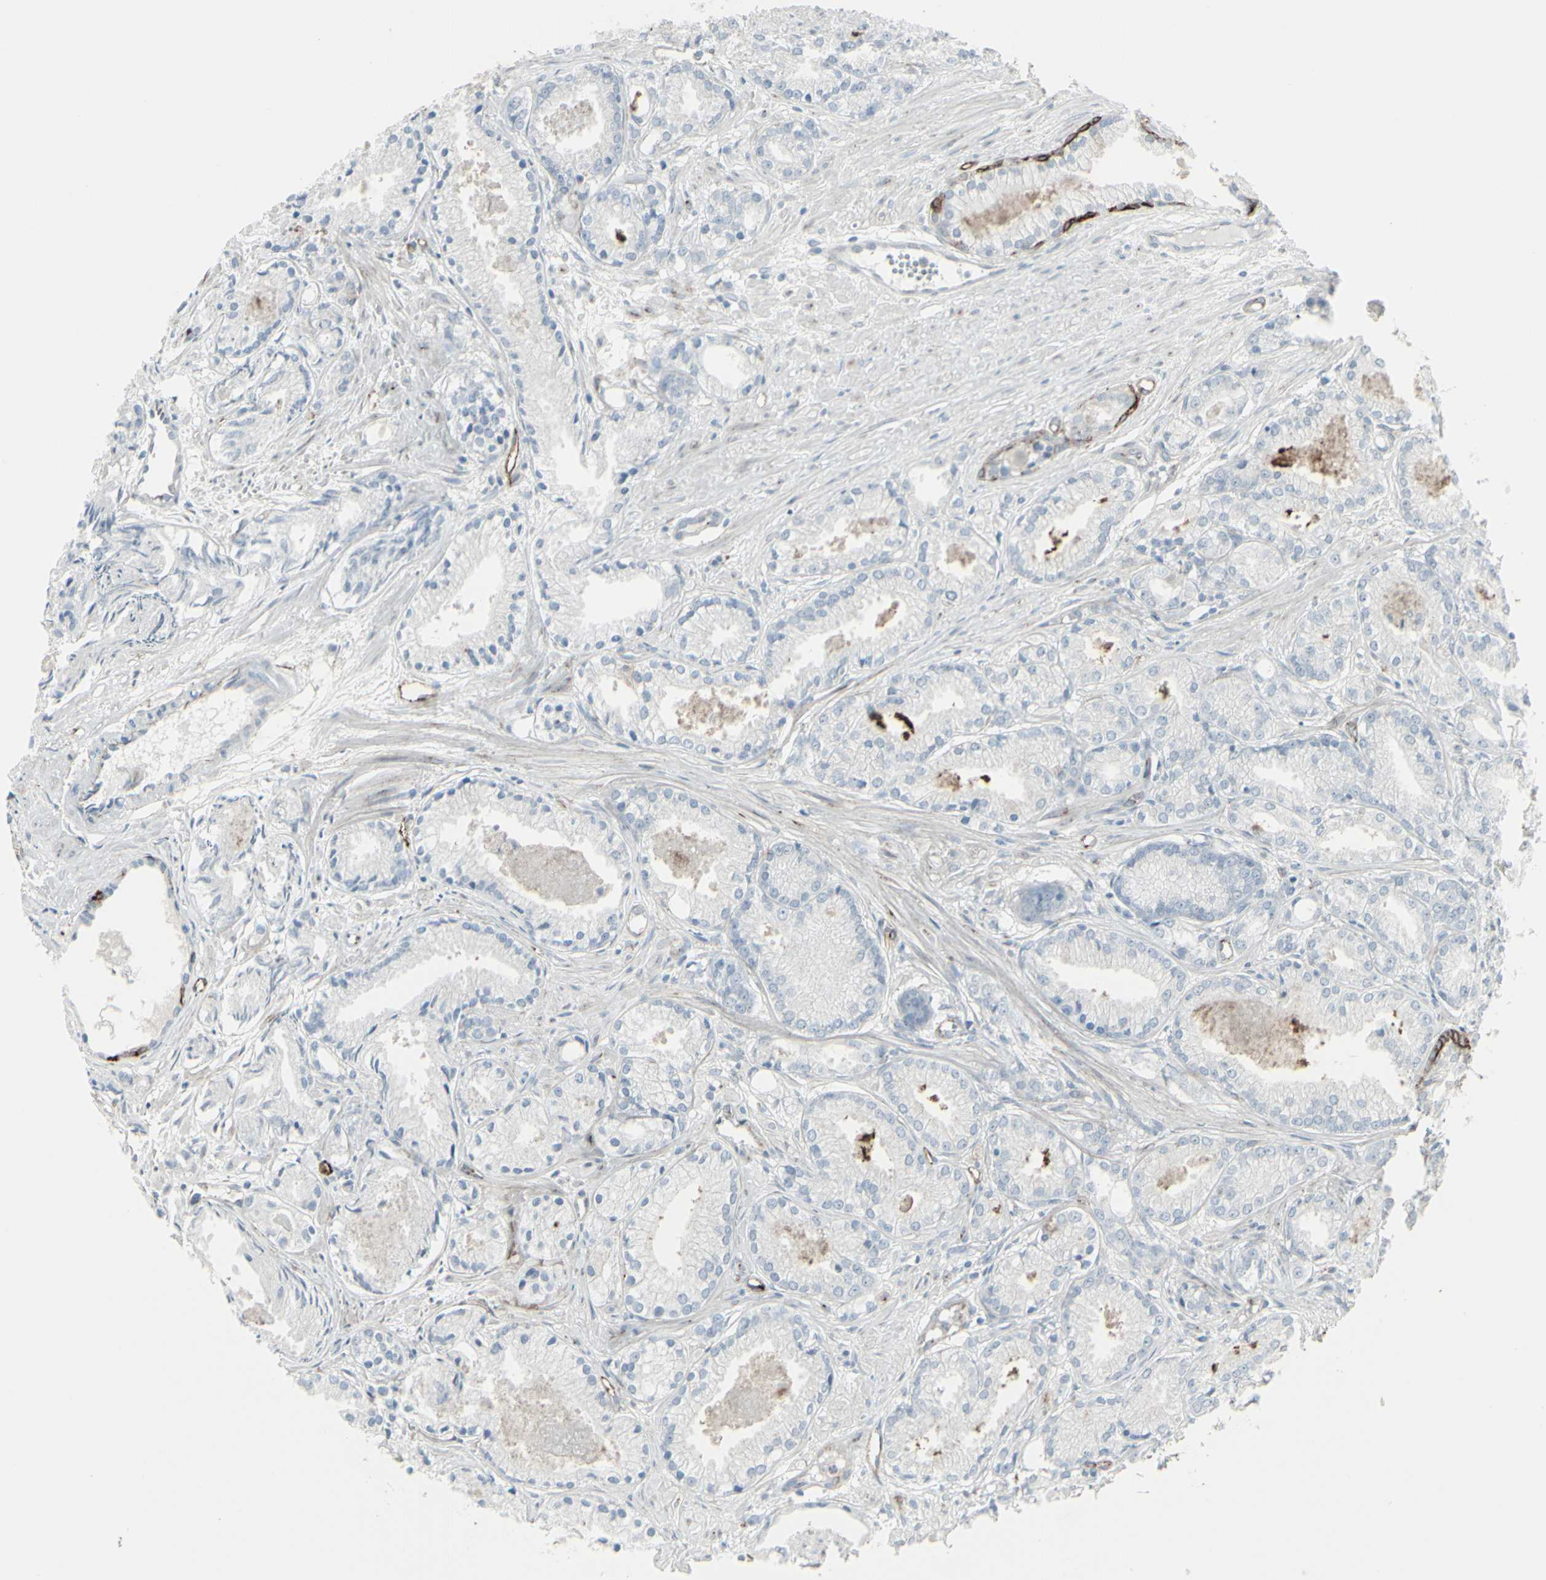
{"staining": {"intensity": "negative", "quantity": "none", "location": "none"}, "tissue": "prostate cancer", "cell_type": "Tumor cells", "image_type": "cancer", "snomed": [{"axis": "morphology", "description": "Adenocarcinoma, Low grade"}, {"axis": "topography", "description": "Prostate"}], "caption": "Tumor cells are negative for protein expression in human prostate cancer (low-grade adenocarcinoma).", "gene": "GJA1", "patient": {"sex": "male", "age": 72}}